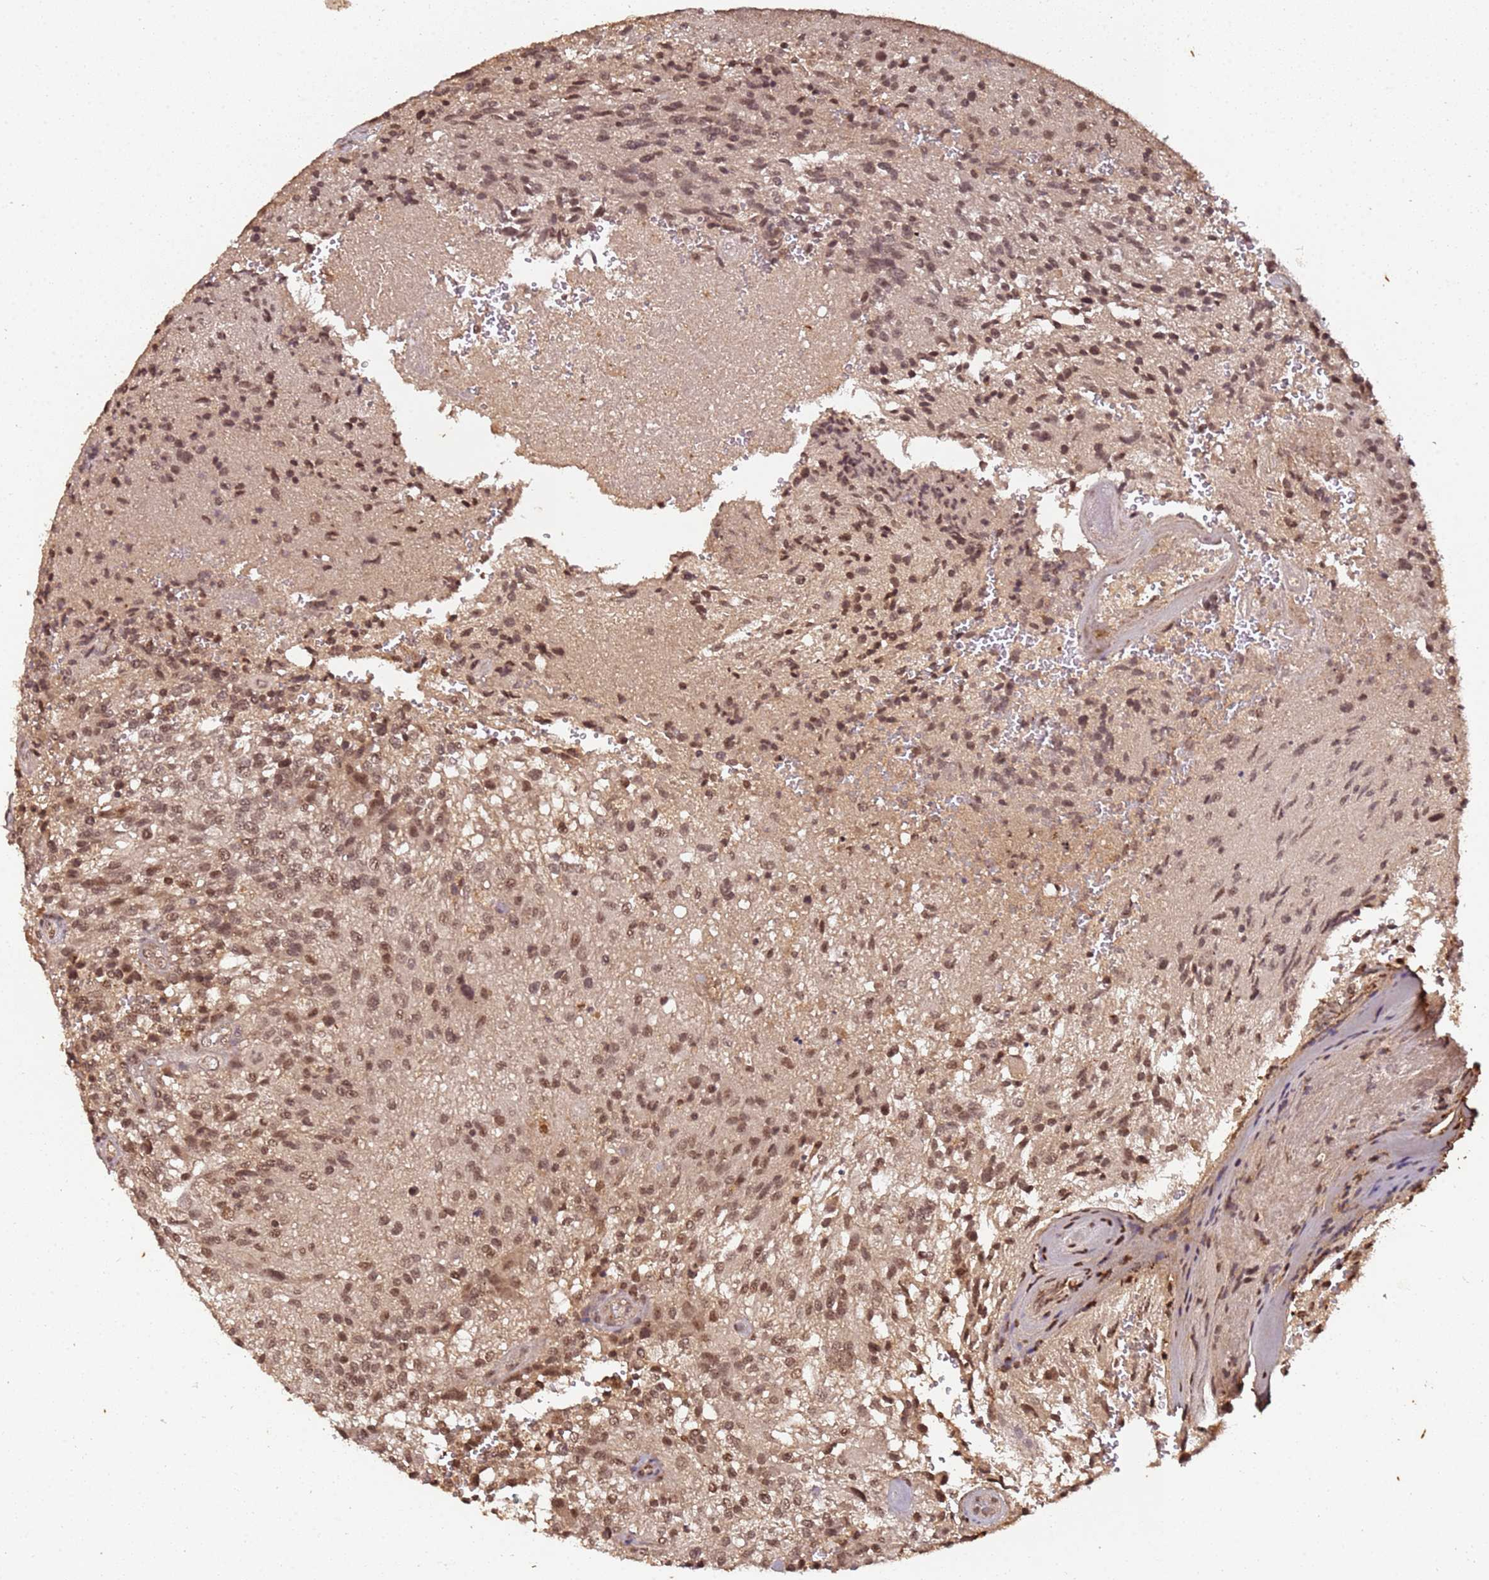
{"staining": {"intensity": "moderate", "quantity": ">75%", "location": "nuclear"}, "tissue": "glioma", "cell_type": "Tumor cells", "image_type": "cancer", "snomed": [{"axis": "morphology", "description": "Normal tissue, NOS"}, {"axis": "morphology", "description": "Glioma, malignant, High grade"}, {"axis": "topography", "description": "Cerebral cortex"}], "caption": "A brown stain shows moderate nuclear expression of a protein in human malignant glioma (high-grade) tumor cells. The protein is shown in brown color, while the nuclei are stained blue.", "gene": "COL1A2", "patient": {"sex": "male", "age": 56}}